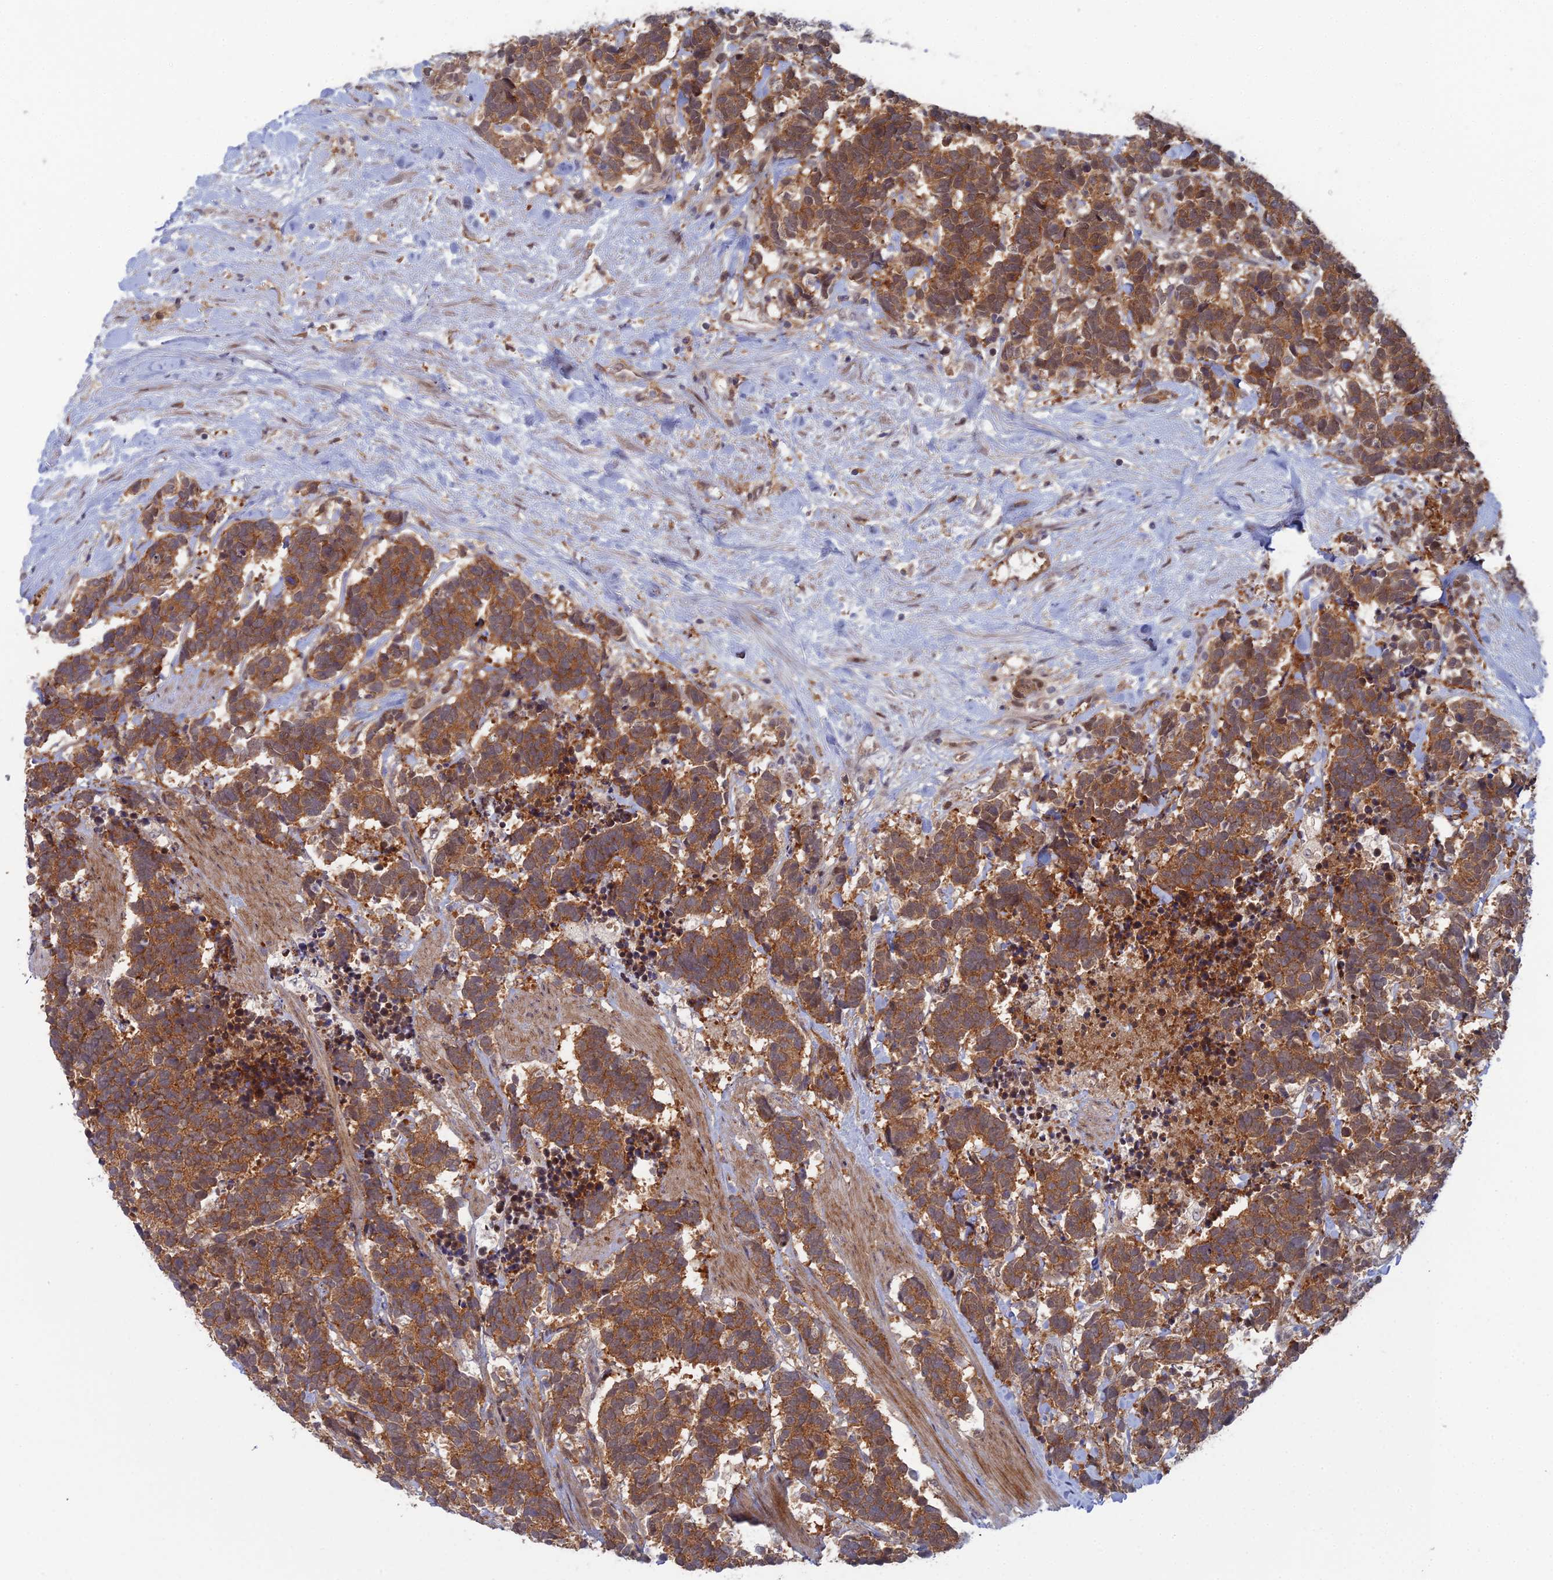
{"staining": {"intensity": "strong", "quantity": ">75%", "location": "cytoplasmic/membranous"}, "tissue": "carcinoid", "cell_type": "Tumor cells", "image_type": "cancer", "snomed": [{"axis": "morphology", "description": "Carcinoma, NOS"}, {"axis": "morphology", "description": "Carcinoid, malignant, NOS"}, {"axis": "topography", "description": "Prostate"}], "caption": "Carcinoid tissue exhibits strong cytoplasmic/membranous staining in approximately >75% of tumor cells", "gene": "ABHD1", "patient": {"sex": "male", "age": 57}}